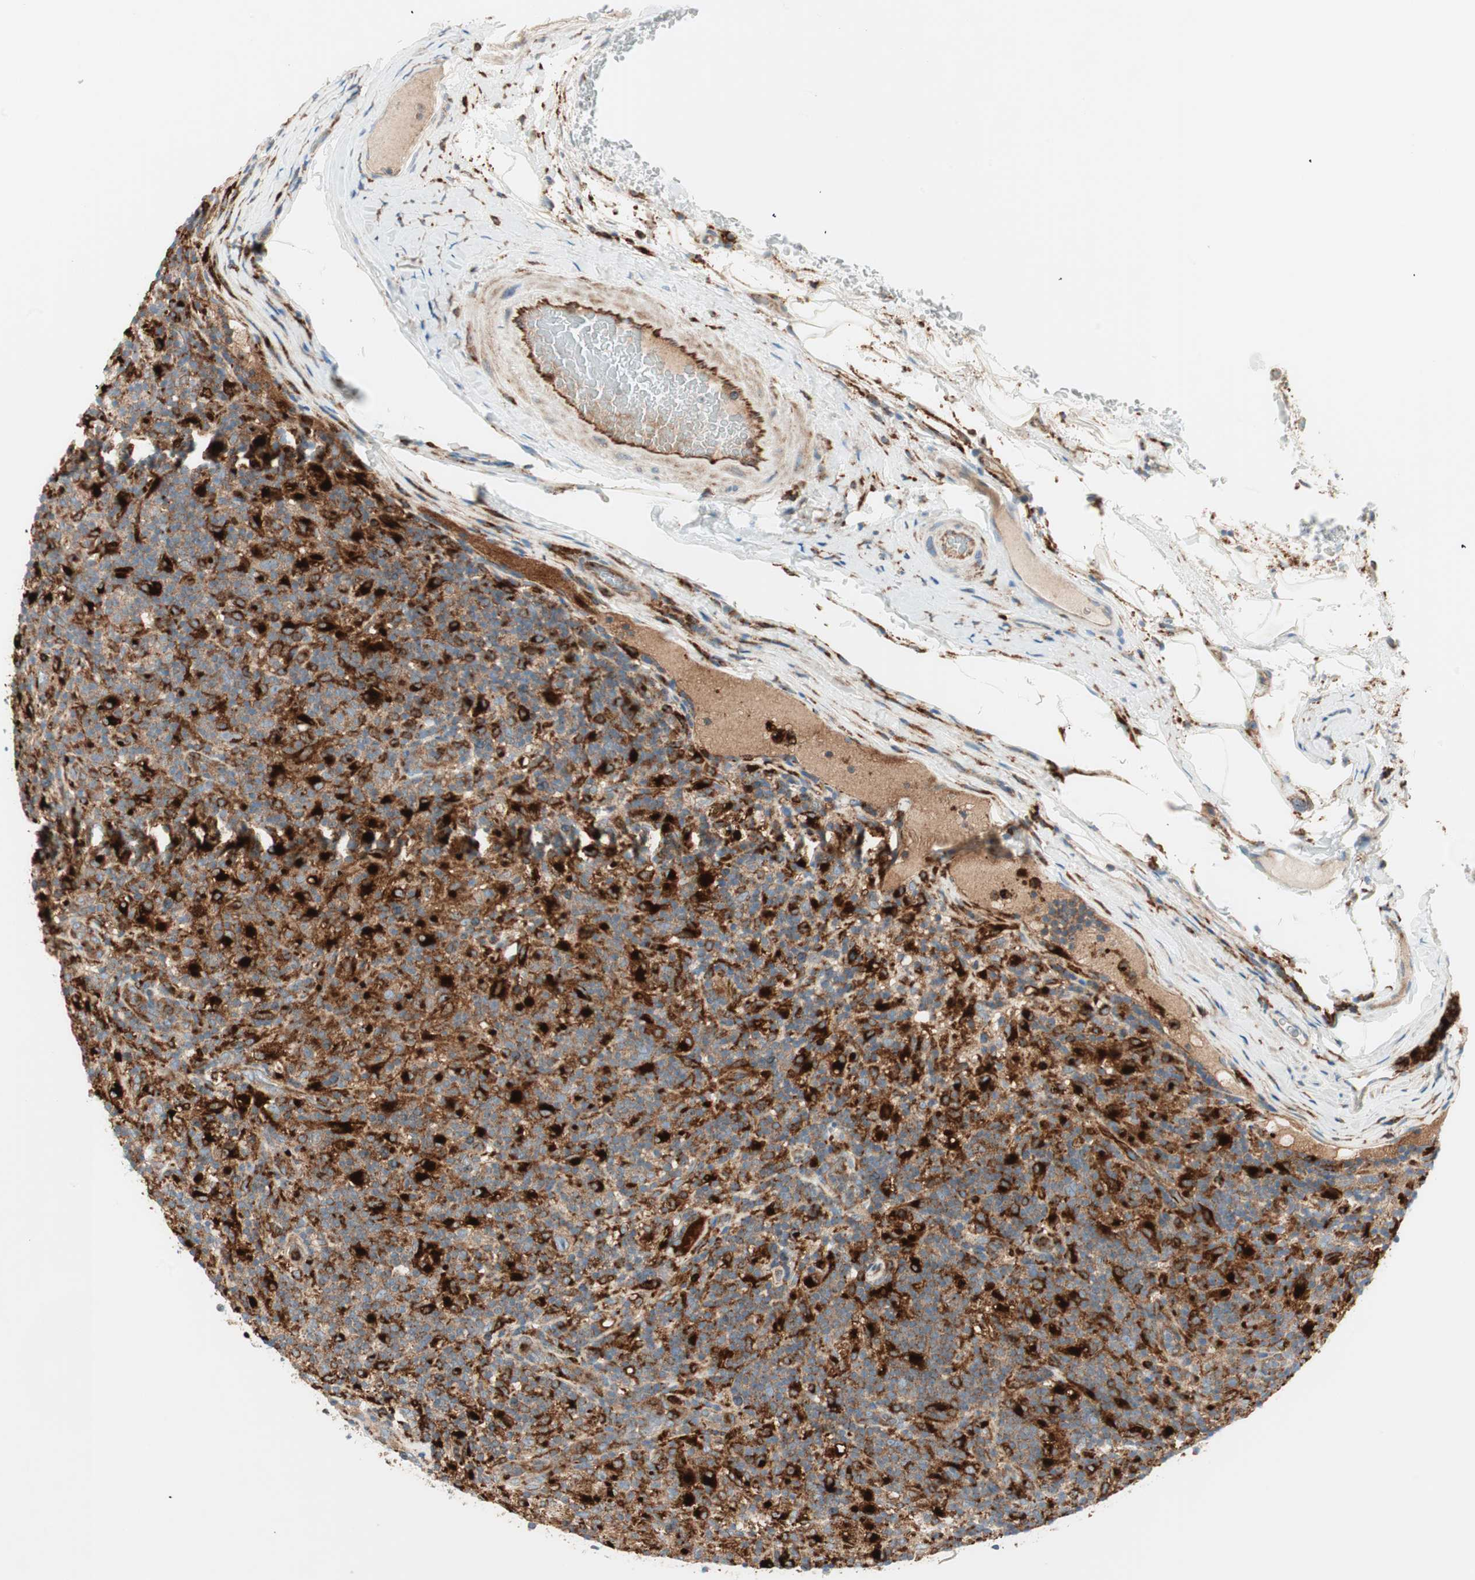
{"staining": {"intensity": "weak", "quantity": ">75%", "location": "cytoplasmic/membranous"}, "tissue": "lymphoma", "cell_type": "Tumor cells", "image_type": "cancer", "snomed": [{"axis": "morphology", "description": "Hodgkin's disease, NOS"}, {"axis": "topography", "description": "Lymph node"}], "caption": "Immunohistochemical staining of human lymphoma displays low levels of weak cytoplasmic/membranous protein staining in approximately >75% of tumor cells.", "gene": "ATP6V1G1", "patient": {"sex": "male", "age": 70}}